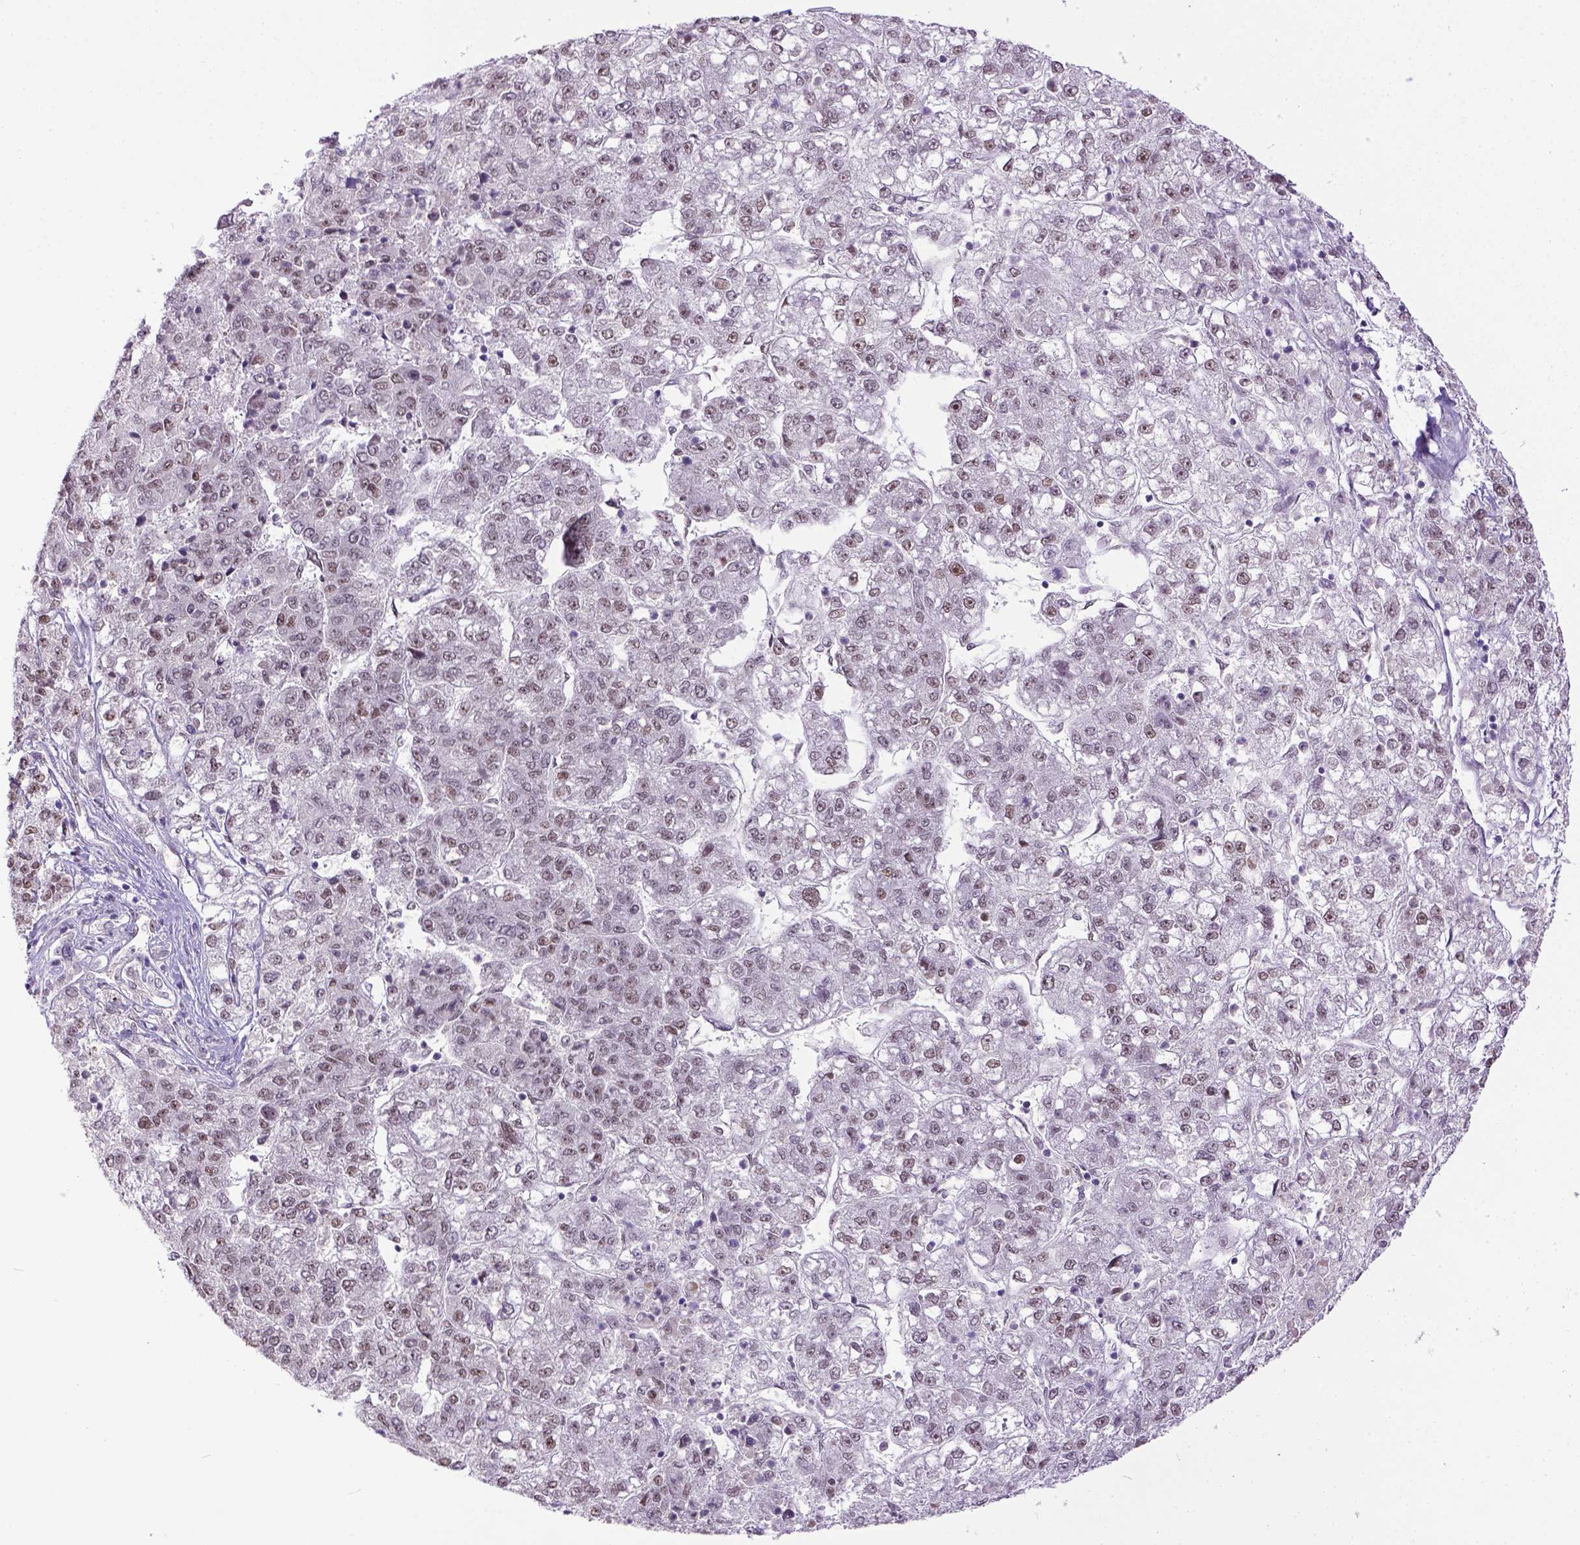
{"staining": {"intensity": "weak", "quantity": "25%-75%", "location": "nuclear"}, "tissue": "liver cancer", "cell_type": "Tumor cells", "image_type": "cancer", "snomed": [{"axis": "morphology", "description": "Carcinoma, Hepatocellular, NOS"}, {"axis": "topography", "description": "Liver"}], "caption": "Liver cancer stained with immunohistochemistry displays weak nuclear staining in about 25%-75% of tumor cells. (DAB = brown stain, brightfield microscopy at high magnification).", "gene": "ERCC1", "patient": {"sex": "male", "age": 56}}